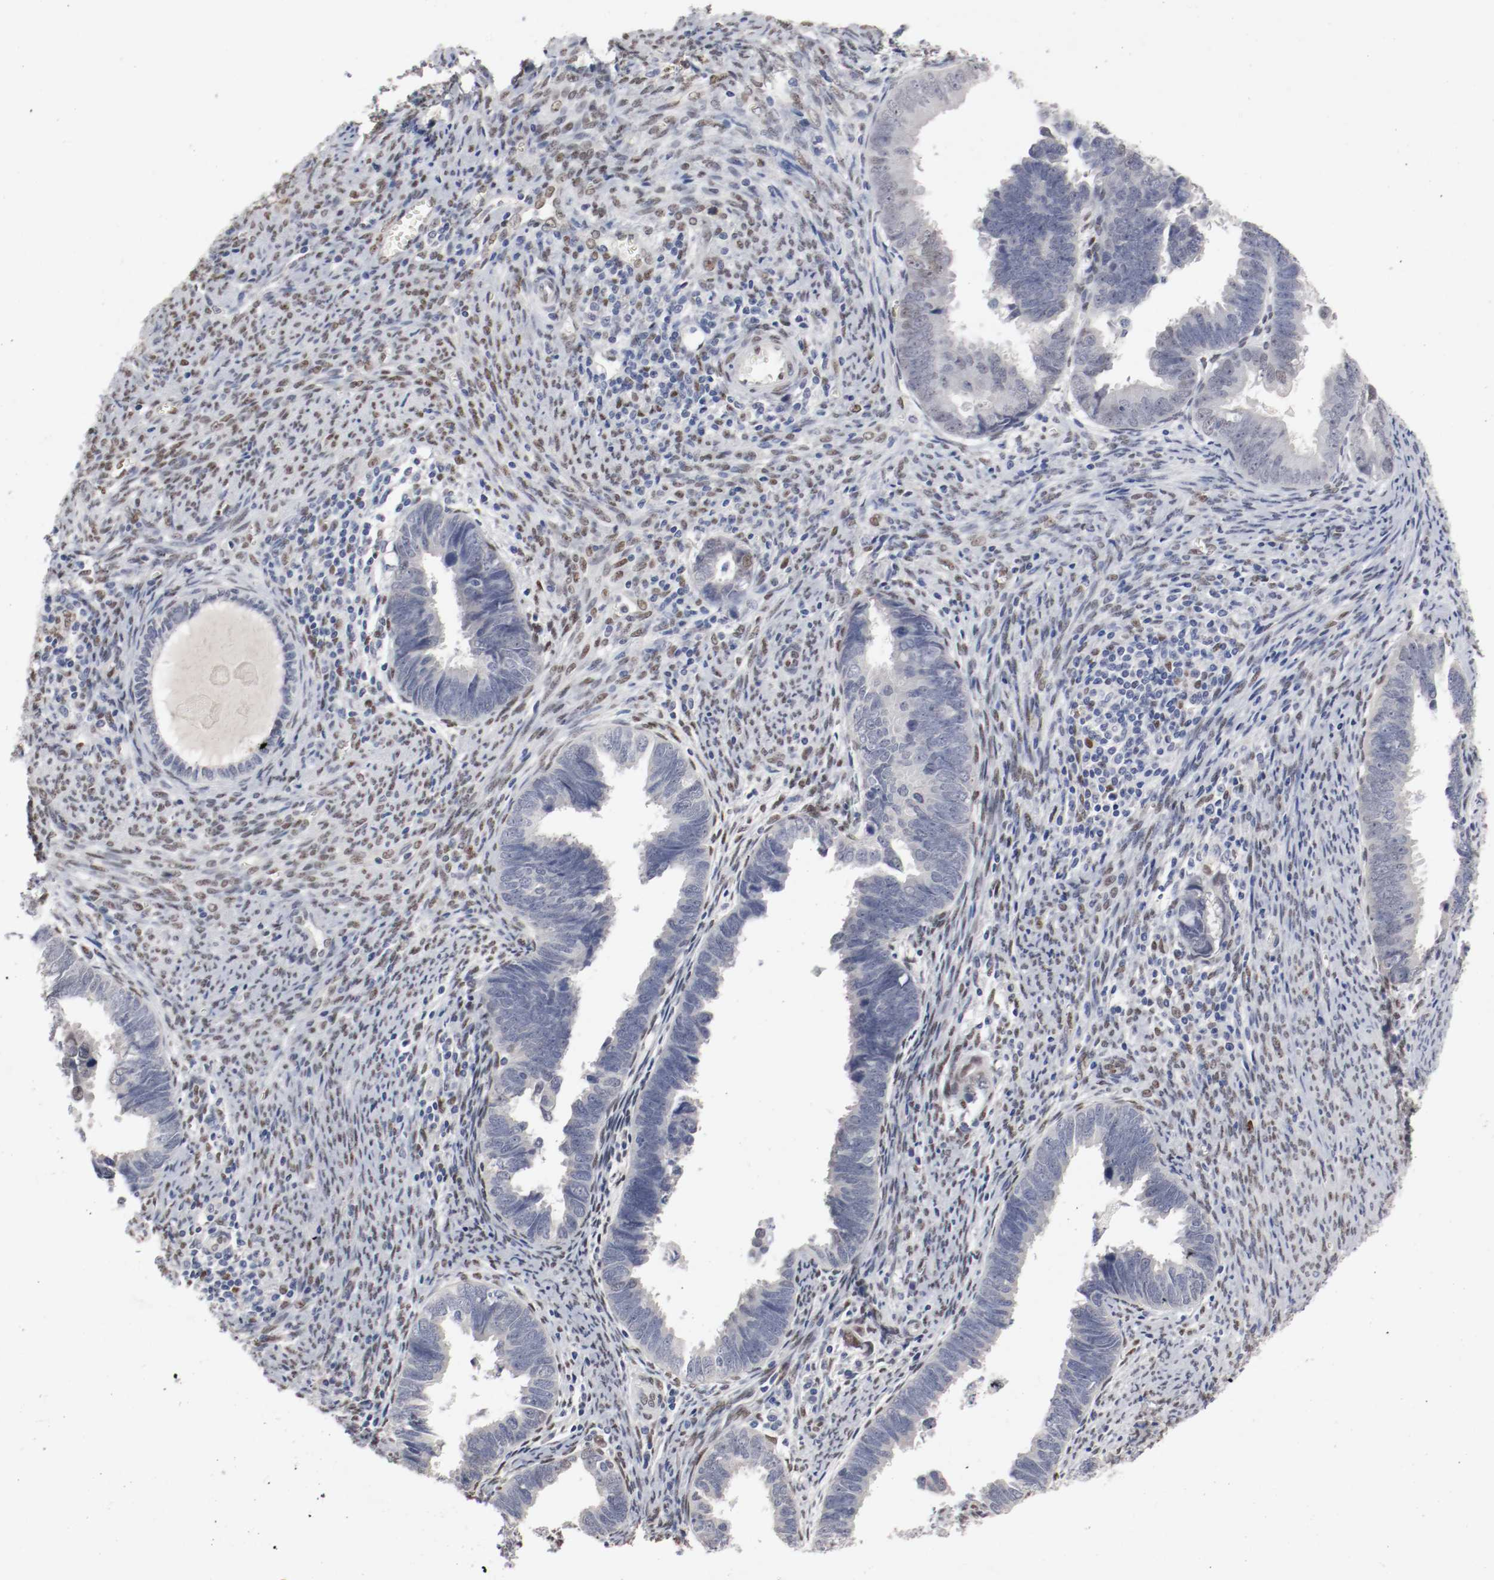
{"staining": {"intensity": "weak", "quantity": "<25%", "location": "nuclear"}, "tissue": "endometrial cancer", "cell_type": "Tumor cells", "image_type": "cancer", "snomed": [{"axis": "morphology", "description": "Adenocarcinoma, NOS"}, {"axis": "topography", "description": "Endometrium"}], "caption": "IHC of human endometrial cancer reveals no staining in tumor cells.", "gene": "FOSL2", "patient": {"sex": "female", "age": 75}}